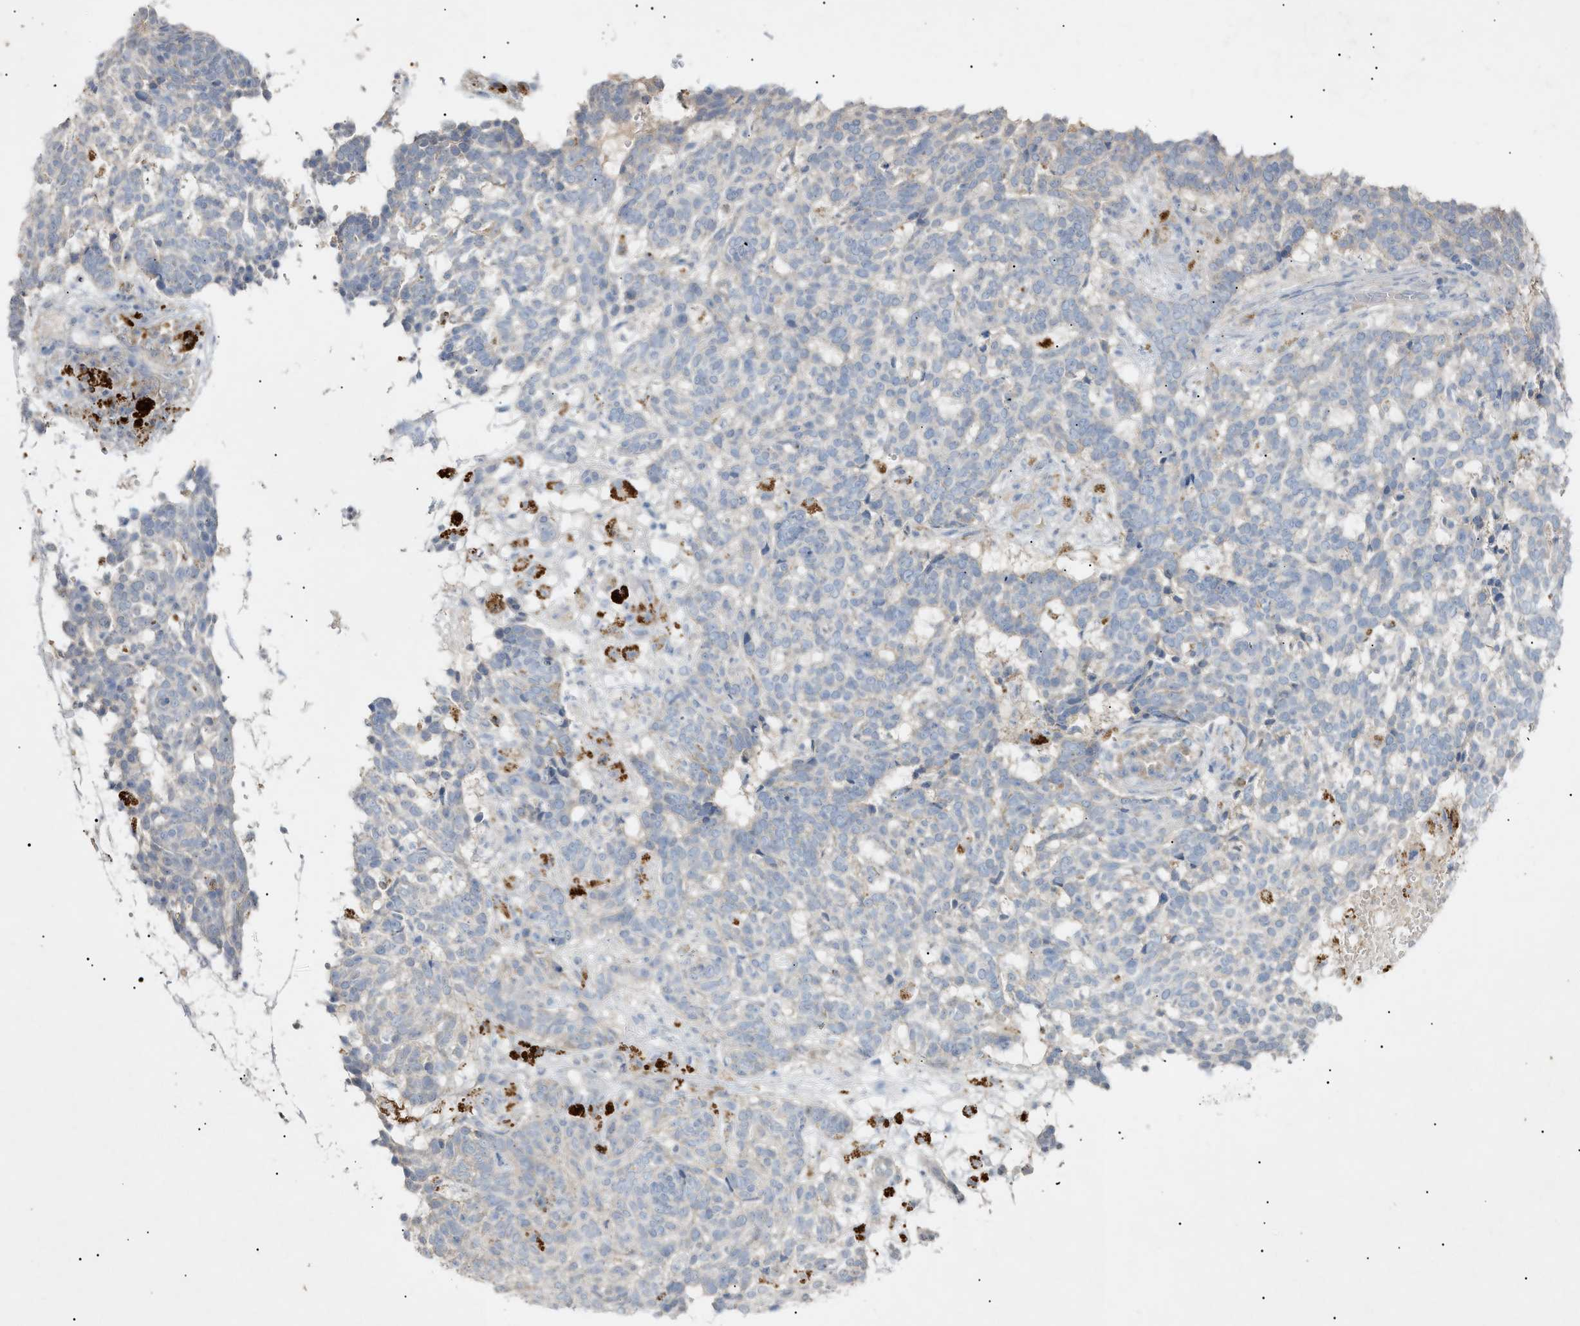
{"staining": {"intensity": "negative", "quantity": "none", "location": "none"}, "tissue": "skin cancer", "cell_type": "Tumor cells", "image_type": "cancer", "snomed": [{"axis": "morphology", "description": "Basal cell carcinoma"}, {"axis": "topography", "description": "Skin"}], "caption": "Skin basal cell carcinoma was stained to show a protein in brown. There is no significant staining in tumor cells. The staining is performed using DAB brown chromogen with nuclei counter-stained in using hematoxylin.", "gene": "SLC25A31", "patient": {"sex": "male", "age": 85}}